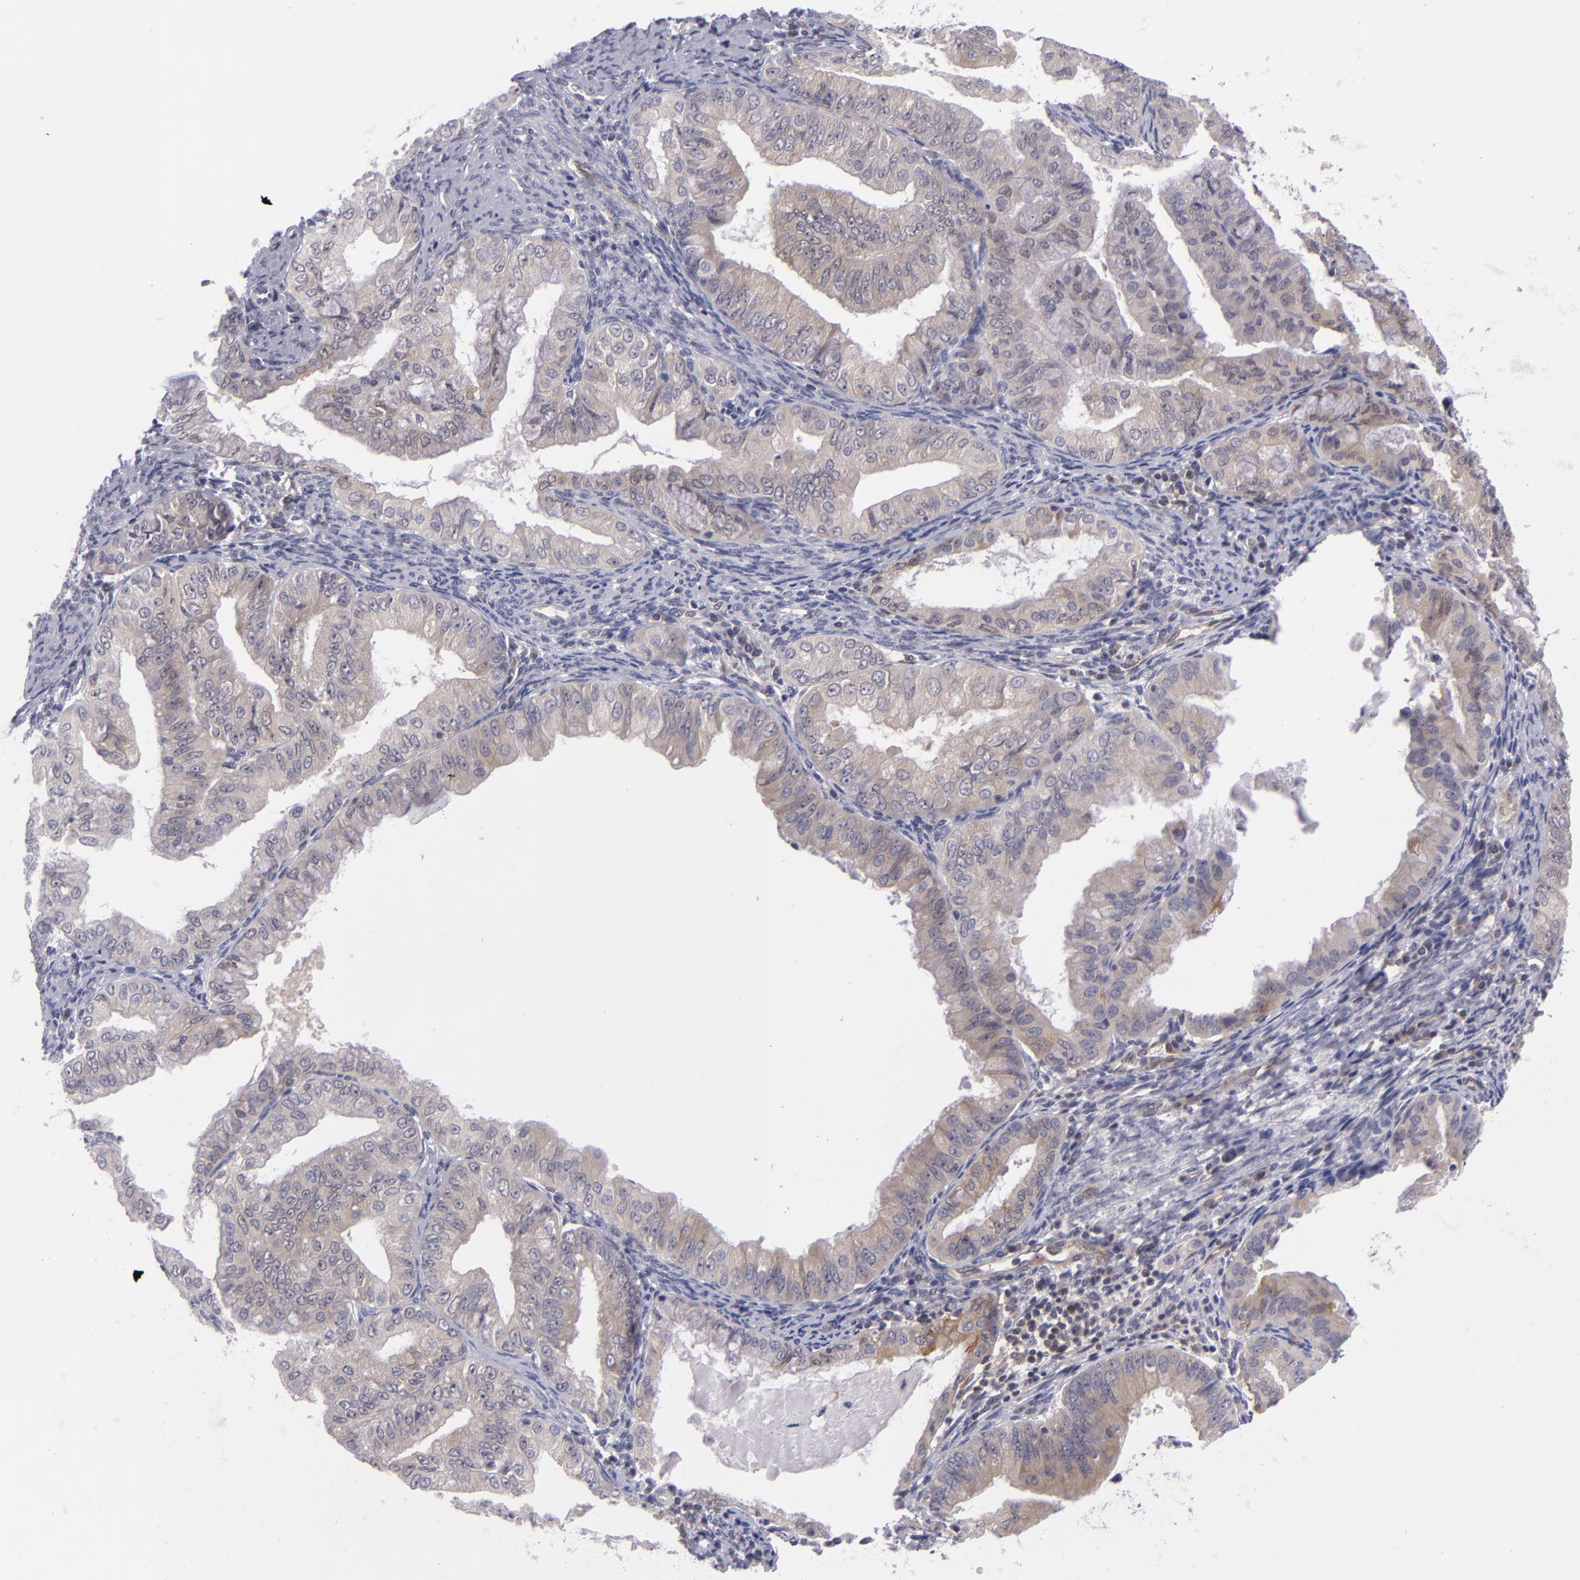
{"staining": {"intensity": "weak", "quantity": "25%-75%", "location": "cytoplasmic/membranous"}, "tissue": "endometrial cancer", "cell_type": "Tumor cells", "image_type": "cancer", "snomed": [{"axis": "morphology", "description": "Adenocarcinoma, NOS"}, {"axis": "topography", "description": "Endometrium"}], "caption": "A brown stain highlights weak cytoplasmic/membranous expression of a protein in adenocarcinoma (endometrial) tumor cells.", "gene": "BCL10", "patient": {"sex": "female", "age": 76}}